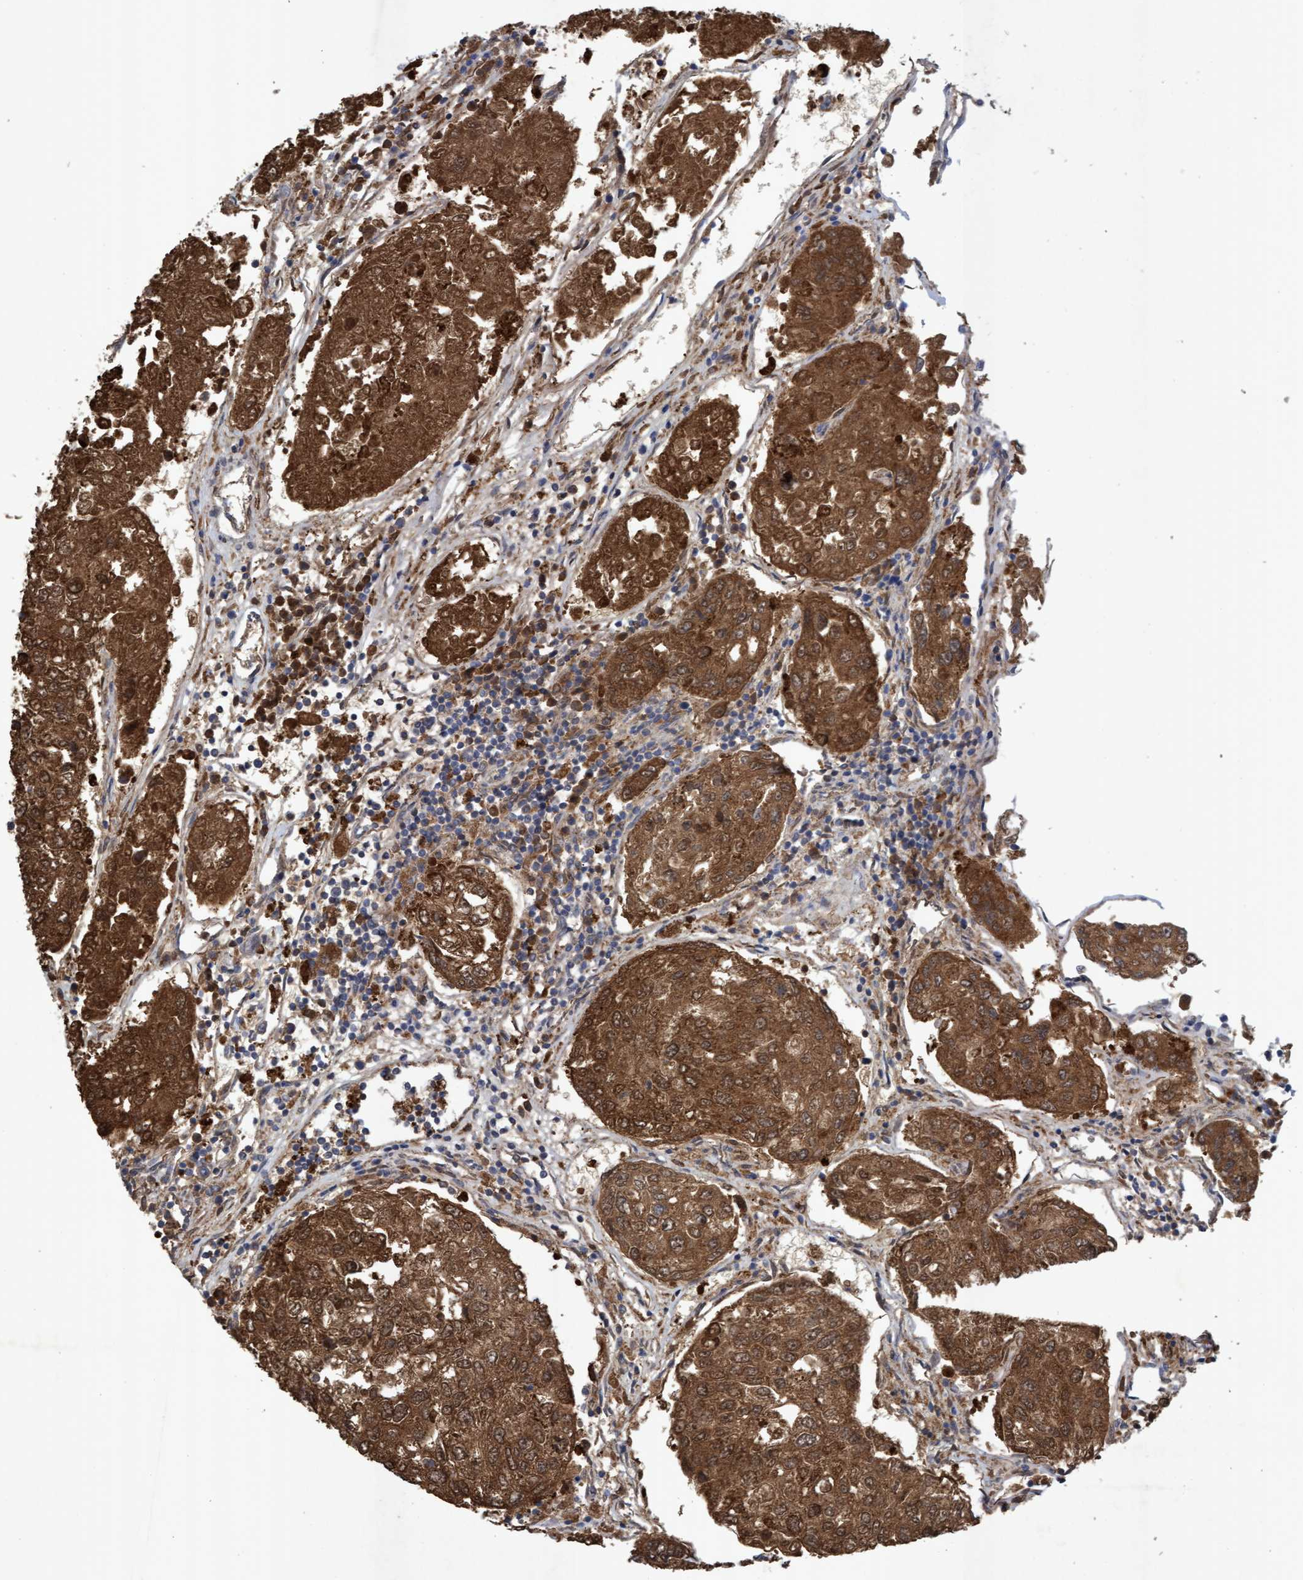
{"staining": {"intensity": "strong", "quantity": ">75%", "location": "cytoplasmic/membranous,nuclear"}, "tissue": "urothelial cancer", "cell_type": "Tumor cells", "image_type": "cancer", "snomed": [{"axis": "morphology", "description": "Urothelial carcinoma, High grade"}, {"axis": "topography", "description": "Lymph node"}, {"axis": "topography", "description": "Urinary bladder"}], "caption": "A micrograph showing strong cytoplasmic/membranous and nuclear positivity in about >75% of tumor cells in urothelial carcinoma (high-grade), as visualized by brown immunohistochemical staining.", "gene": "ATPAF2", "patient": {"sex": "male", "age": 51}}